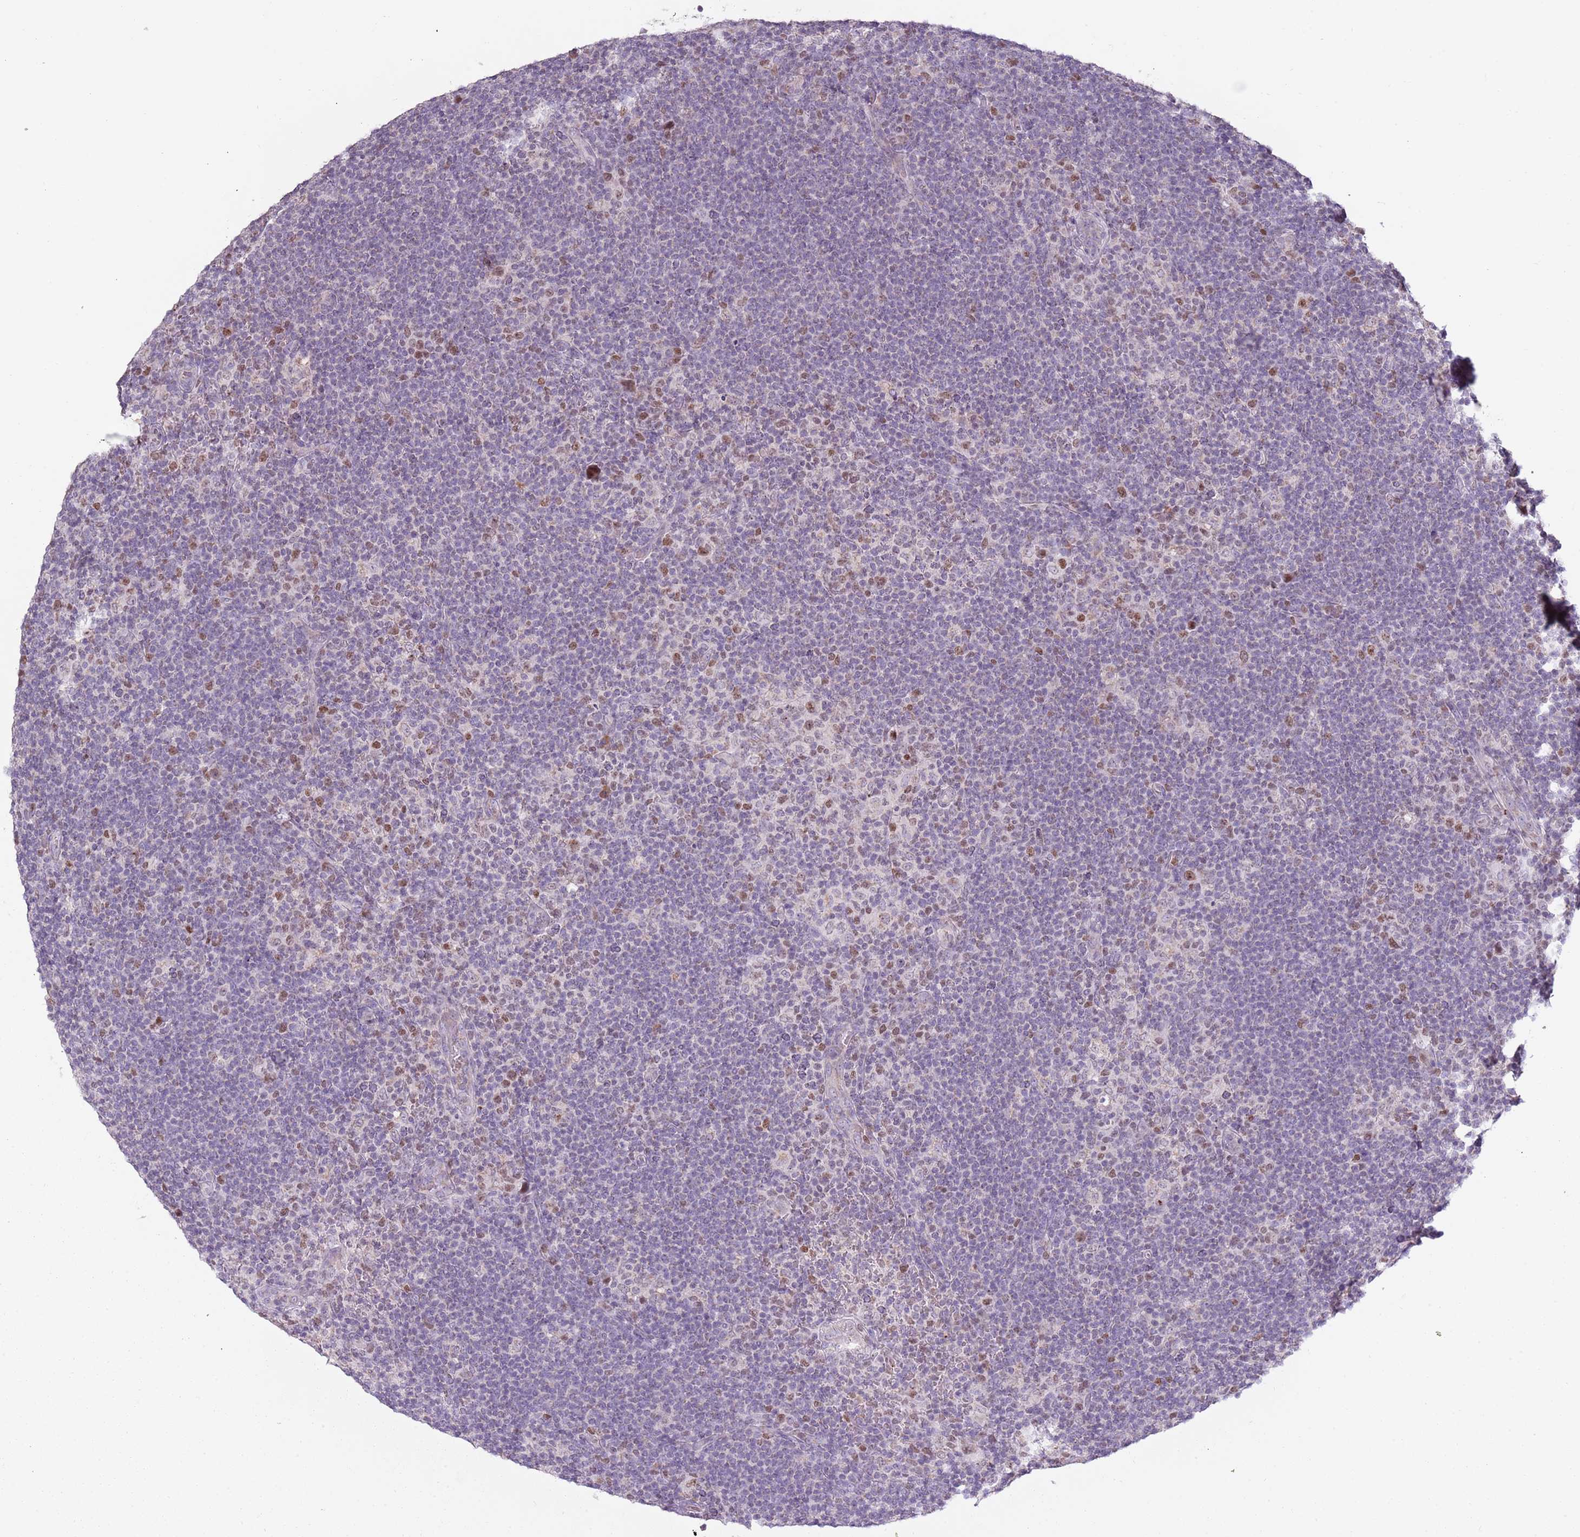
{"staining": {"intensity": "moderate", "quantity": ">75%", "location": "nuclear"}, "tissue": "lymphoma", "cell_type": "Tumor cells", "image_type": "cancer", "snomed": [{"axis": "morphology", "description": "Hodgkin's disease, NOS"}, {"axis": "topography", "description": "Lymph node"}], "caption": "Immunohistochemistry staining of Hodgkin's disease, which displays medium levels of moderate nuclear positivity in about >75% of tumor cells indicating moderate nuclear protein staining. The staining was performed using DAB (3,3'-diaminobenzidine) (brown) for protein detection and nuclei were counterstained in hematoxylin (blue).", "gene": "SYS1", "patient": {"sex": "female", "age": 57}}